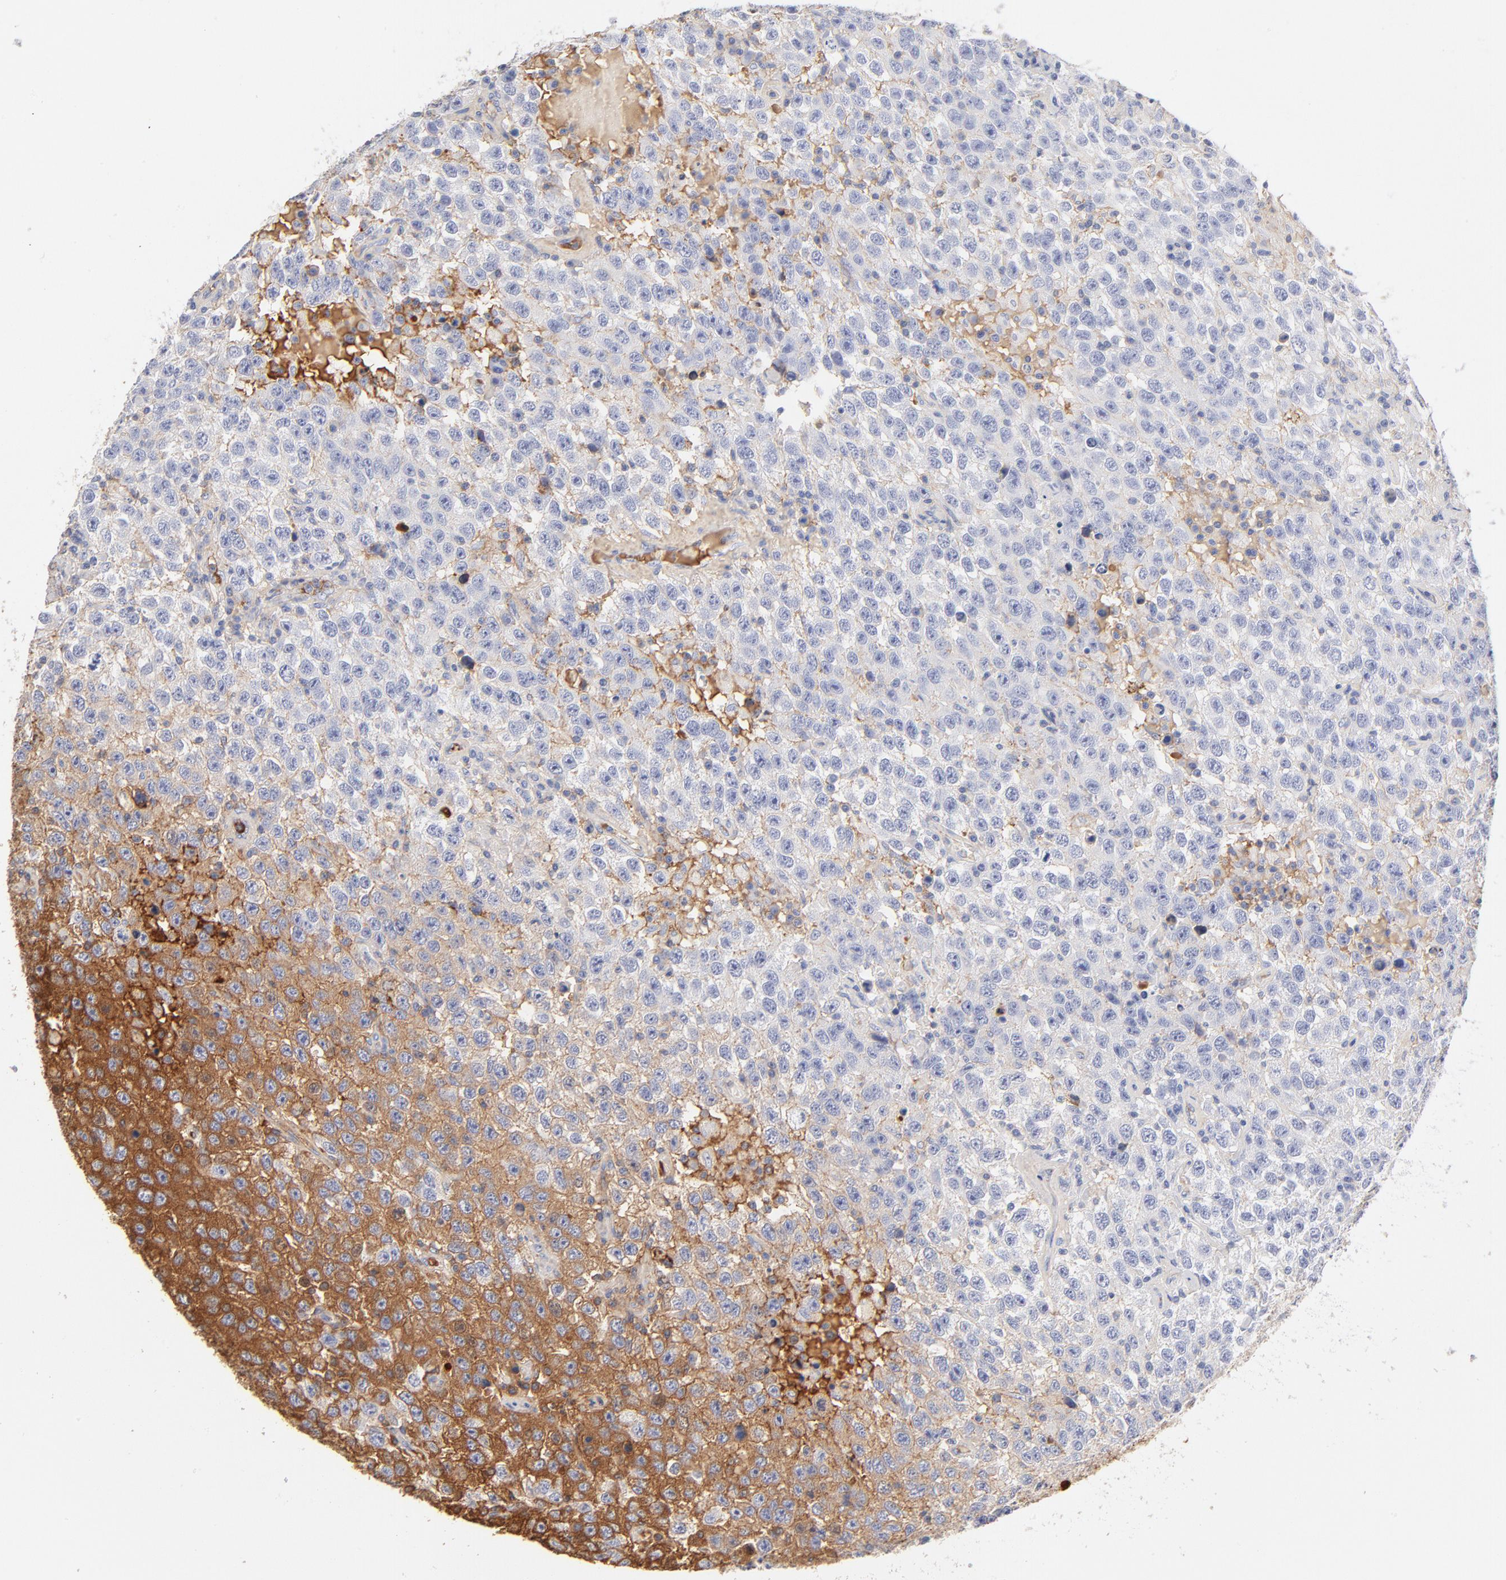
{"staining": {"intensity": "negative", "quantity": "none", "location": "none"}, "tissue": "testis cancer", "cell_type": "Tumor cells", "image_type": "cancer", "snomed": [{"axis": "morphology", "description": "Seminoma, NOS"}, {"axis": "topography", "description": "Testis"}], "caption": "A micrograph of testis cancer (seminoma) stained for a protein demonstrates no brown staining in tumor cells.", "gene": "C3", "patient": {"sex": "male", "age": 41}}